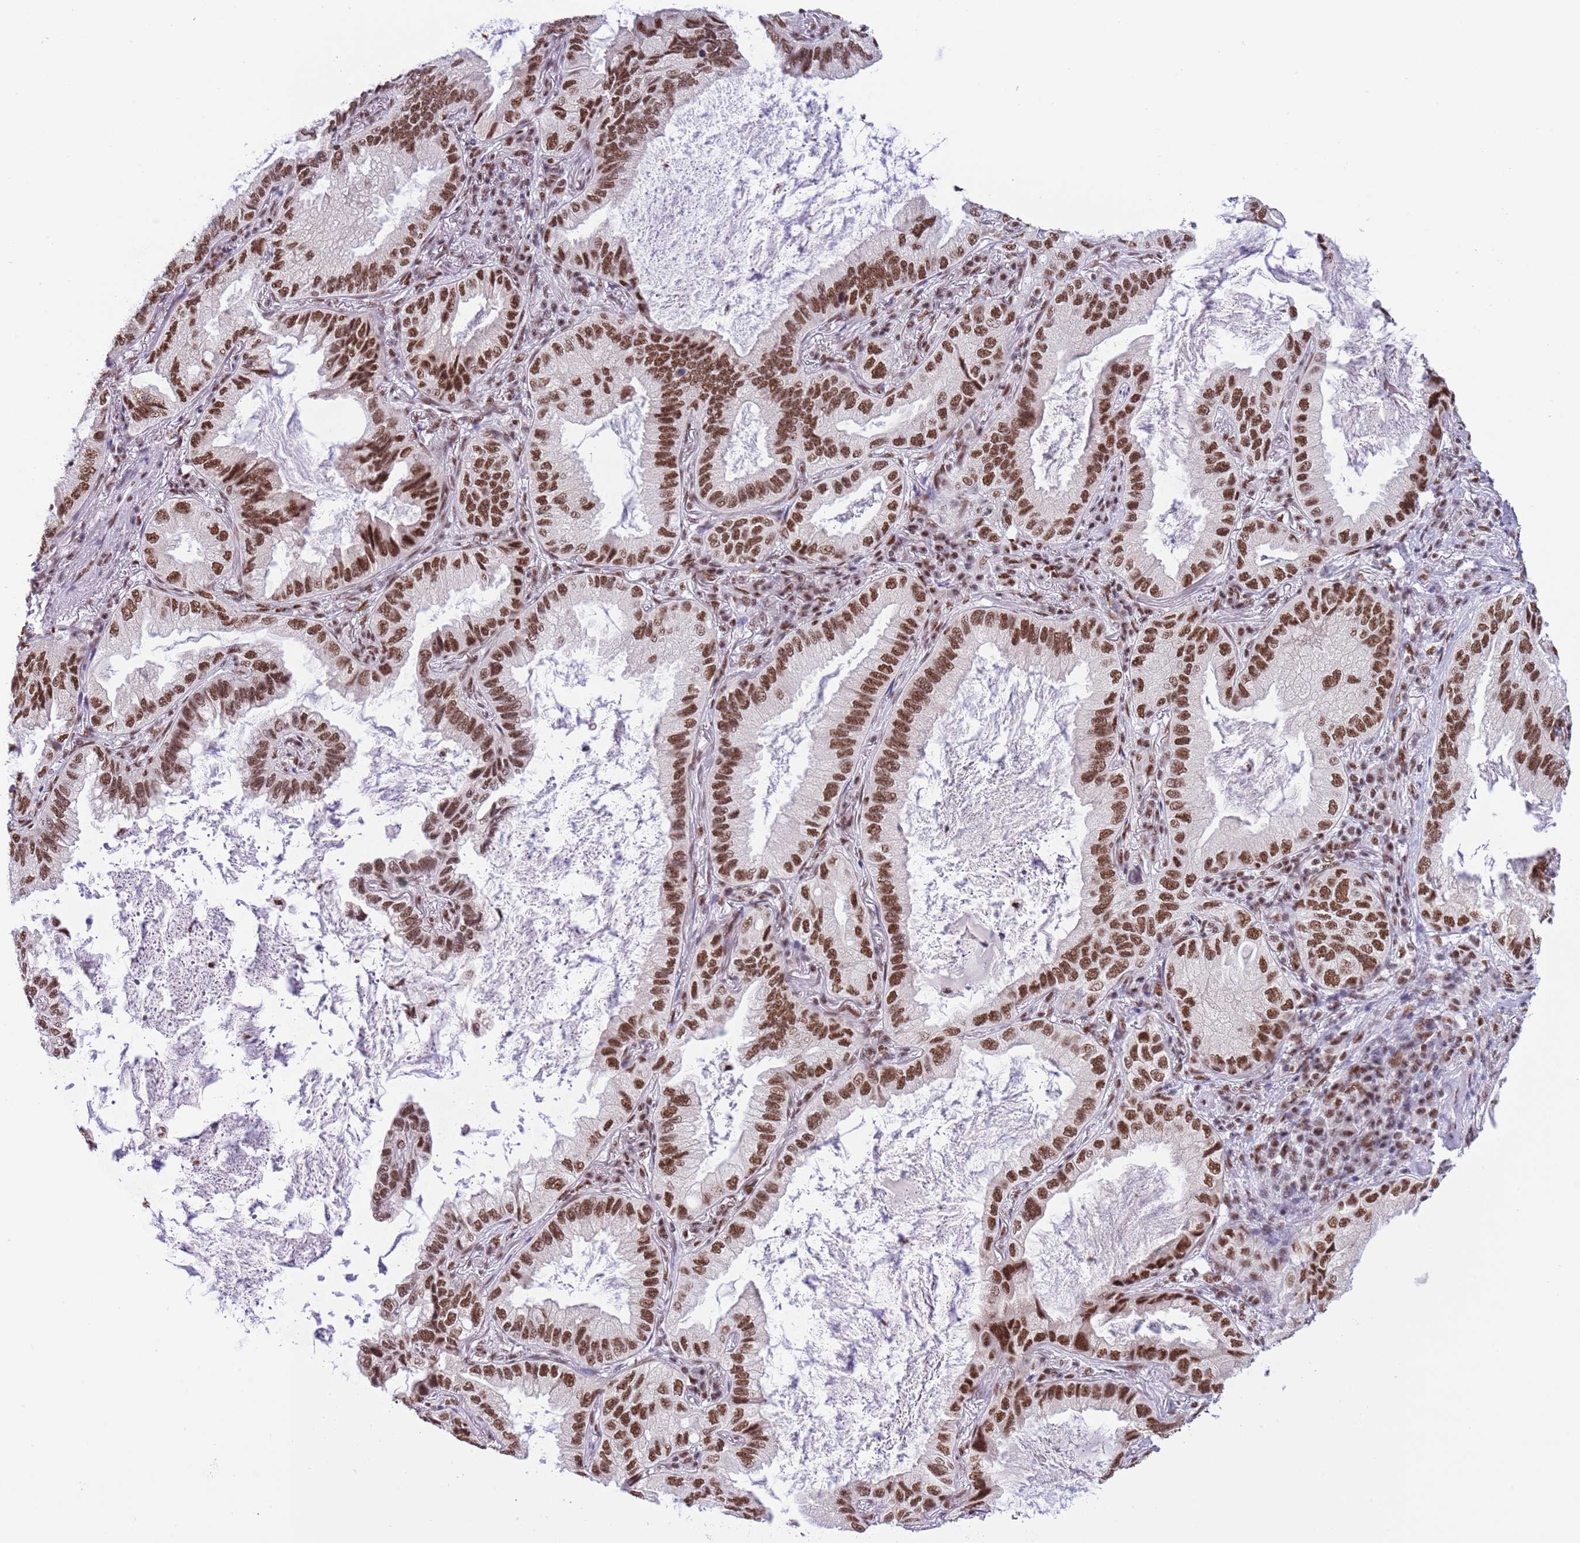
{"staining": {"intensity": "moderate", "quantity": ">75%", "location": "nuclear"}, "tissue": "lung cancer", "cell_type": "Tumor cells", "image_type": "cancer", "snomed": [{"axis": "morphology", "description": "Adenocarcinoma, NOS"}, {"axis": "topography", "description": "Lung"}], "caption": "A photomicrograph of adenocarcinoma (lung) stained for a protein shows moderate nuclear brown staining in tumor cells.", "gene": "SF3A2", "patient": {"sex": "female", "age": 69}}